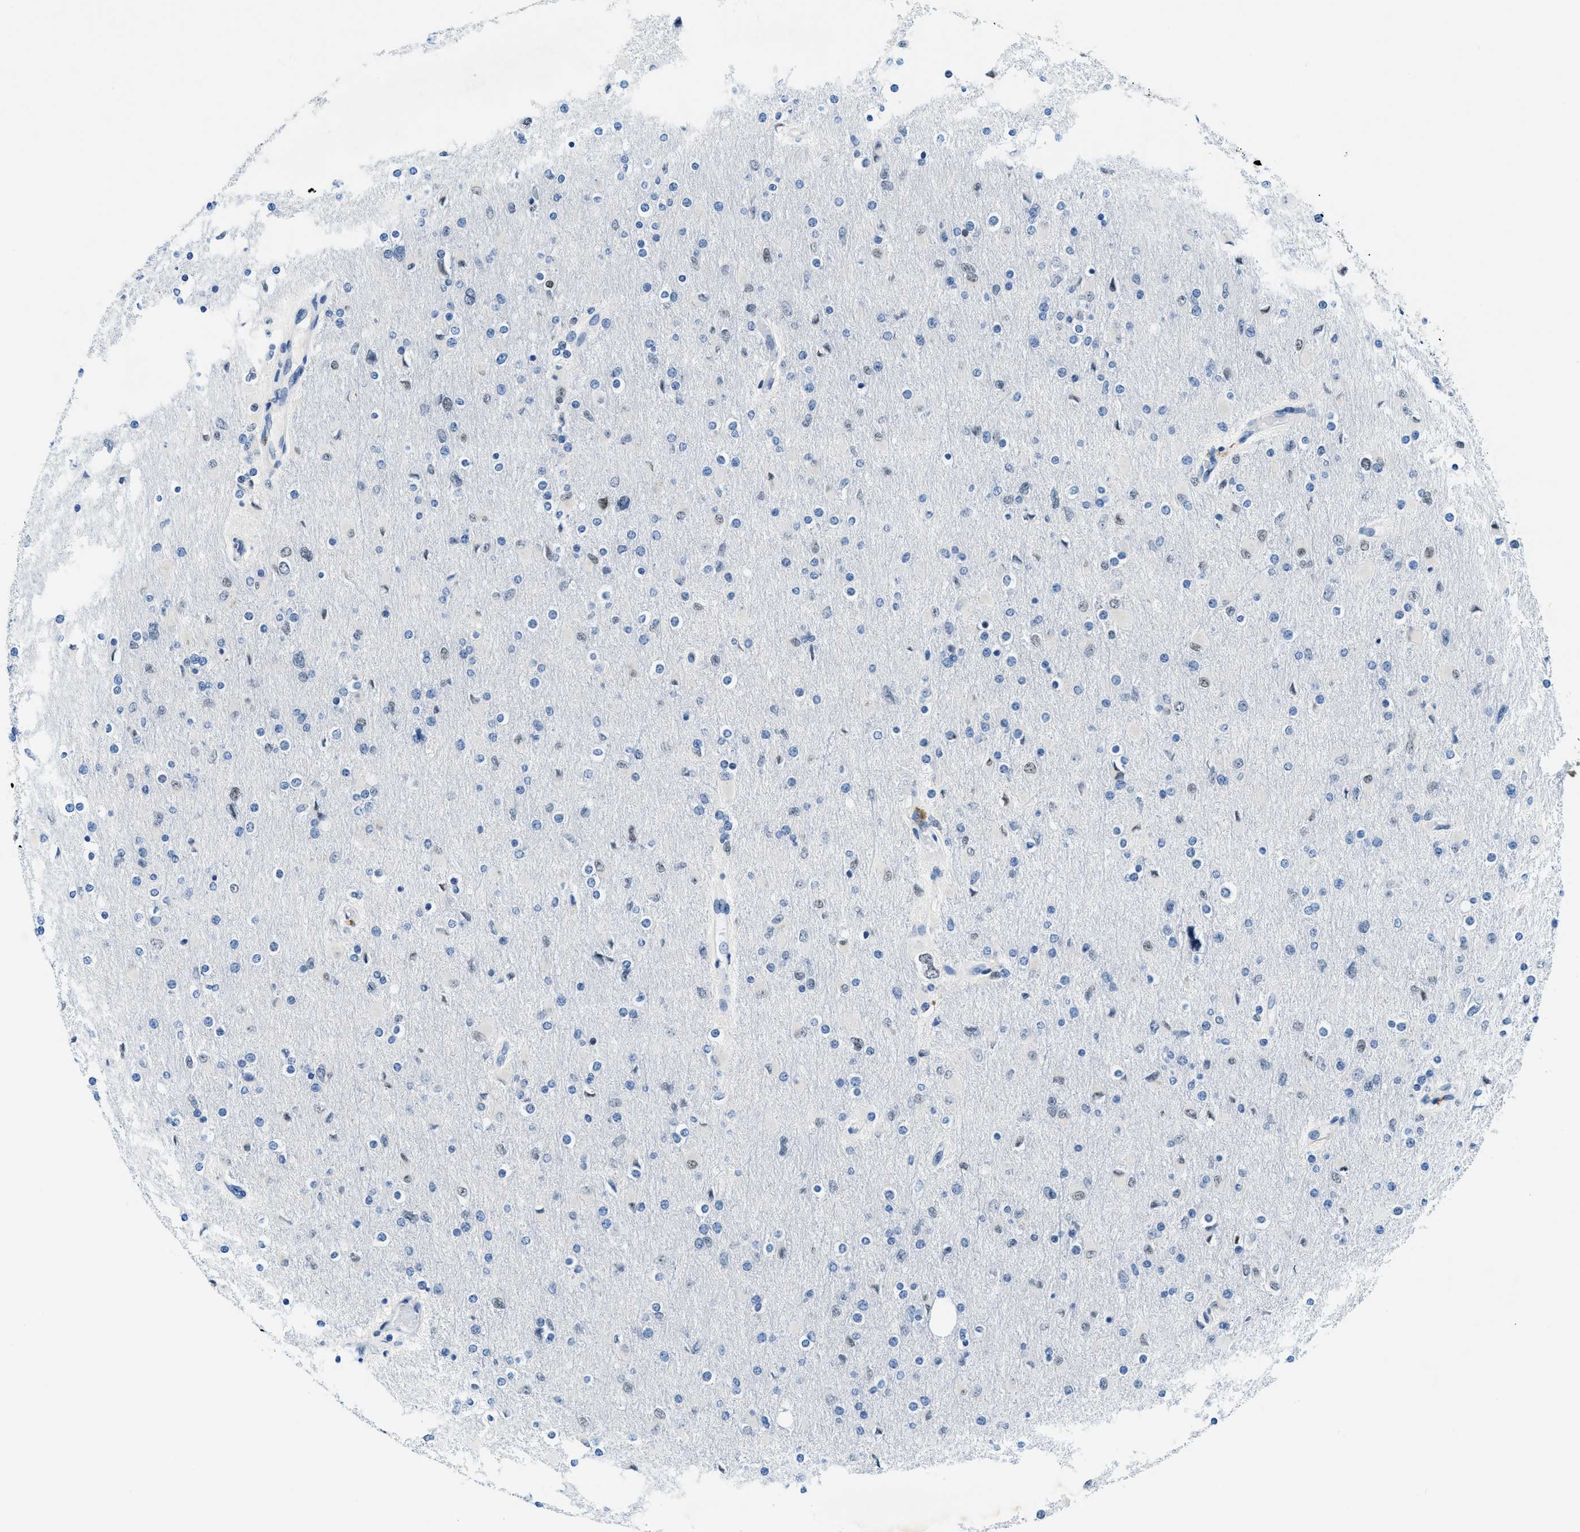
{"staining": {"intensity": "negative", "quantity": "none", "location": "none"}, "tissue": "glioma", "cell_type": "Tumor cells", "image_type": "cancer", "snomed": [{"axis": "morphology", "description": "Glioma, malignant, High grade"}, {"axis": "topography", "description": "Cerebral cortex"}], "caption": "A photomicrograph of glioma stained for a protein displays no brown staining in tumor cells.", "gene": "SMARCAD1", "patient": {"sex": "female", "age": 36}}